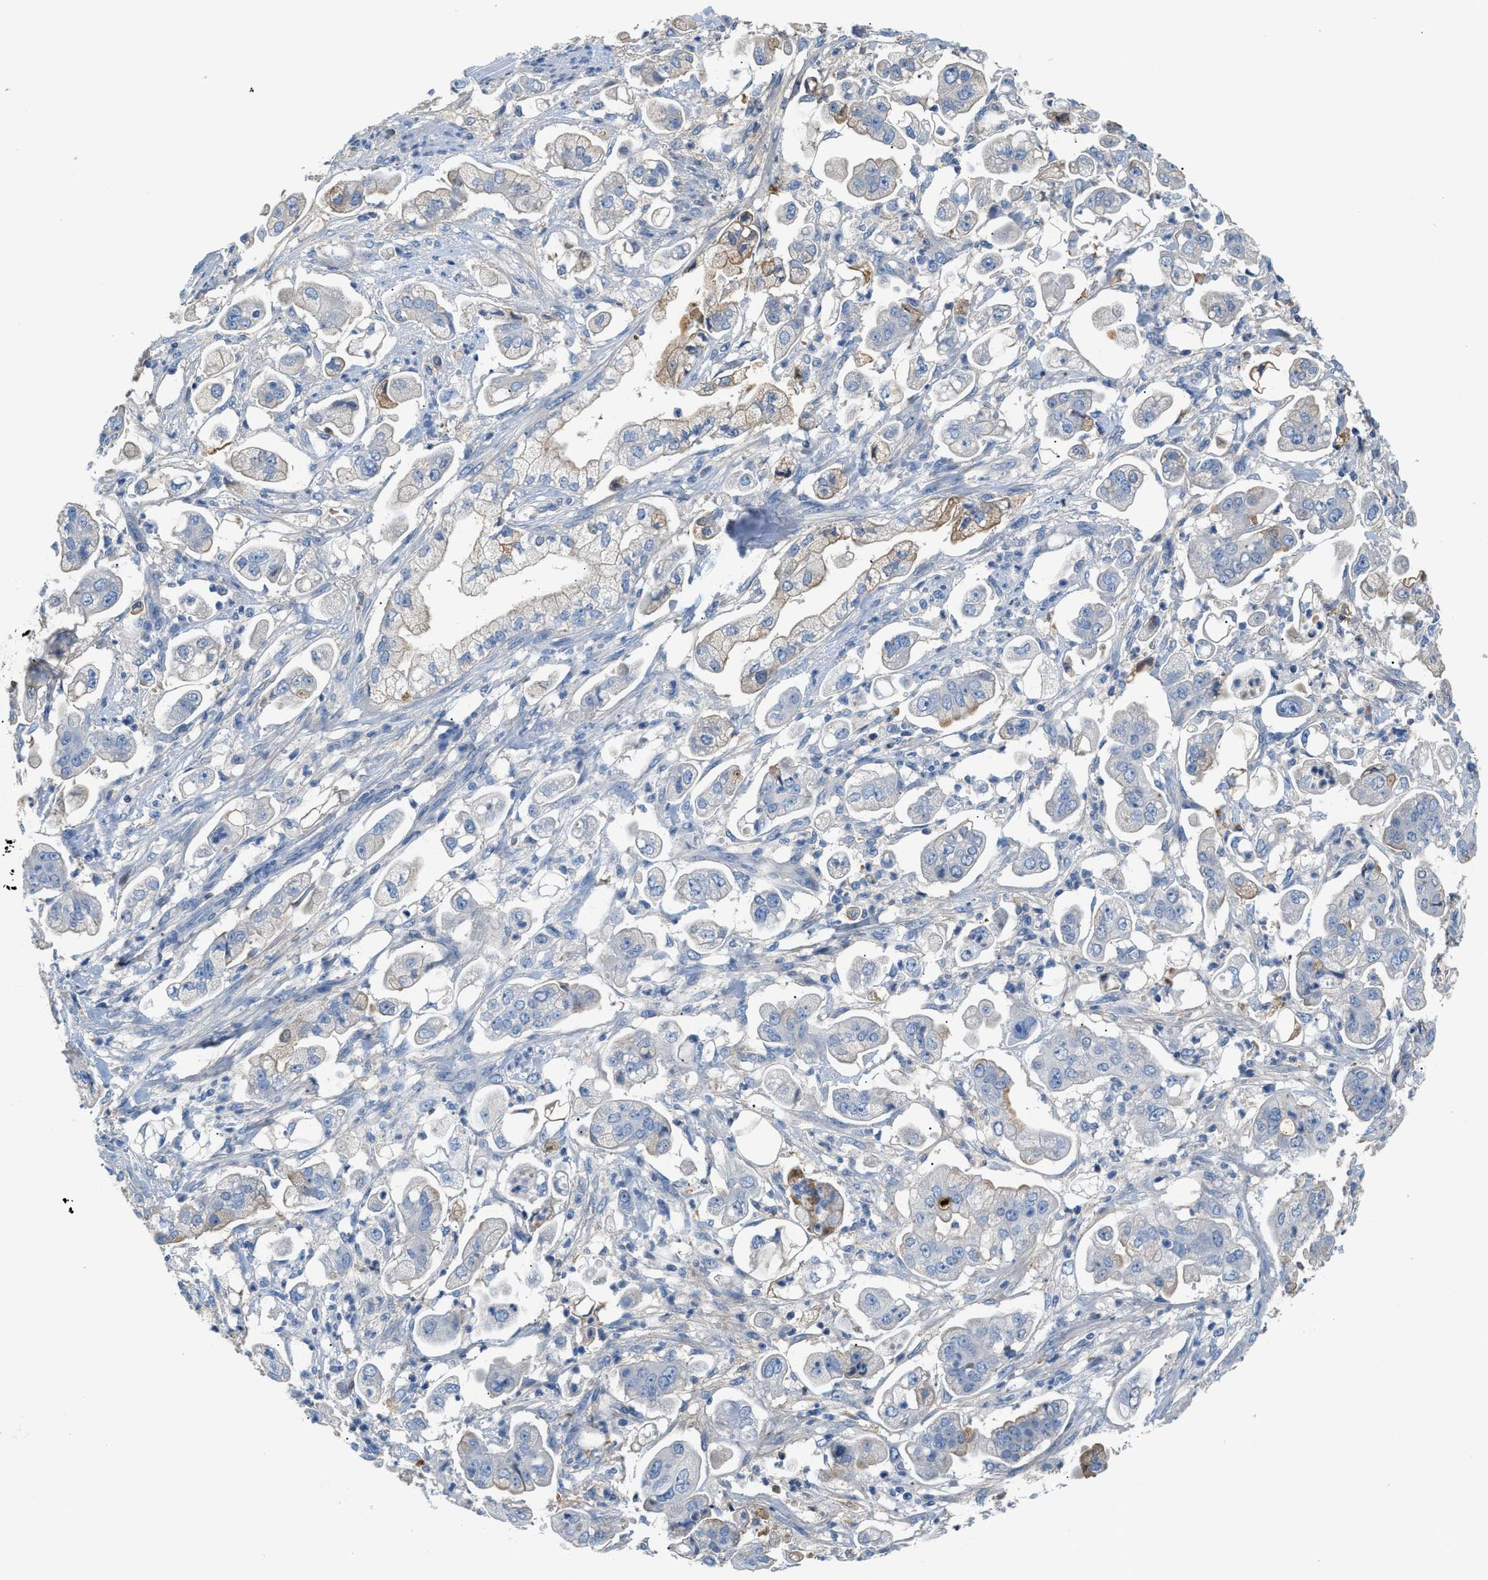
{"staining": {"intensity": "moderate", "quantity": "<25%", "location": "cytoplasmic/membranous"}, "tissue": "stomach cancer", "cell_type": "Tumor cells", "image_type": "cancer", "snomed": [{"axis": "morphology", "description": "Adenocarcinoma, NOS"}, {"axis": "topography", "description": "Stomach"}], "caption": "An IHC micrograph of neoplastic tissue is shown. Protein staining in brown highlights moderate cytoplasmic/membranous positivity in stomach cancer (adenocarcinoma) within tumor cells.", "gene": "CFI", "patient": {"sex": "male", "age": 62}}